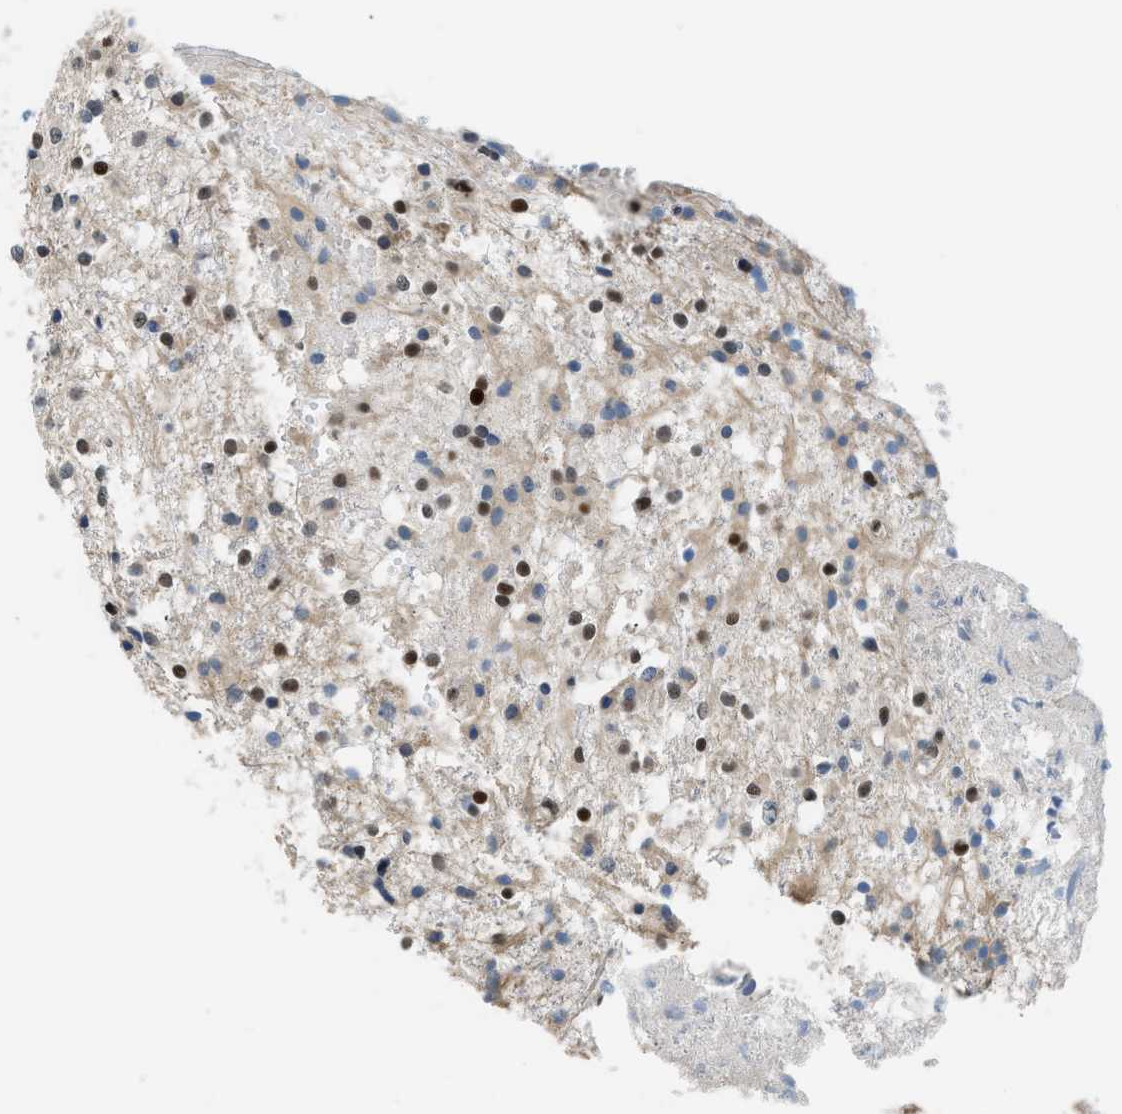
{"staining": {"intensity": "moderate", "quantity": ">75%", "location": "nuclear"}, "tissue": "glioma", "cell_type": "Tumor cells", "image_type": "cancer", "snomed": [{"axis": "morphology", "description": "Glioma, malignant, High grade"}, {"axis": "topography", "description": "Brain"}], "caption": "Malignant glioma (high-grade) was stained to show a protein in brown. There is medium levels of moderate nuclear staining in about >75% of tumor cells.", "gene": "ALX1", "patient": {"sex": "female", "age": 59}}